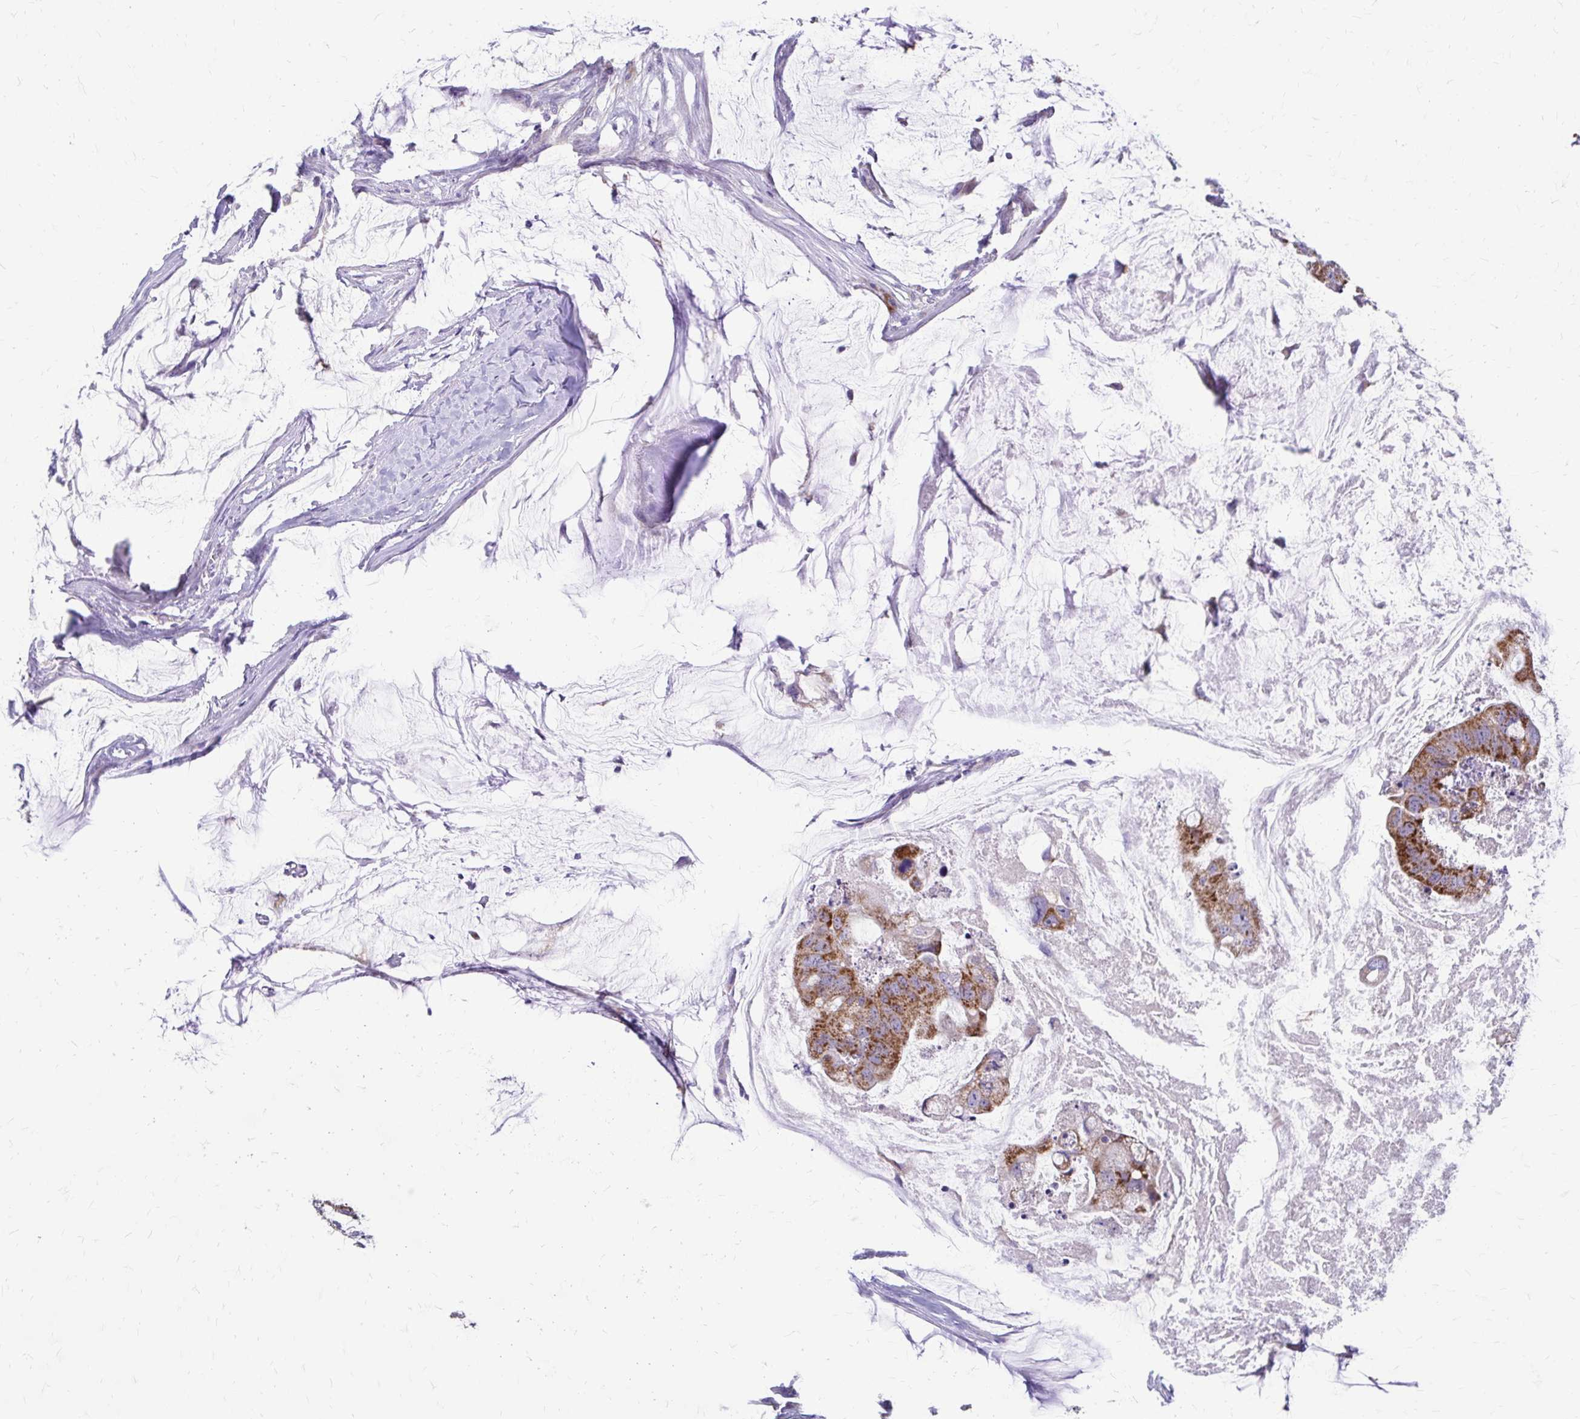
{"staining": {"intensity": "strong", "quantity": ">75%", "location": "cytoplasmic/membranous"}, "tissue": "colorectal cancer", "cell_type": "Tumor cells", "image_type": "cancer", "snomed": [{"axis": "morphology", "description": "Adenocarcinoma, NOS"}, {"axis": "topography", "description": "Colon"}], "caption": "Protein positivity by IHC demonstrates strong cytoplasmic/membranous expression in about >75% of tumor cells in colorectal cancer (adenocarcinoma).", "gene": "SAMD13", "patient": {"sex": "male", "age": 62}}